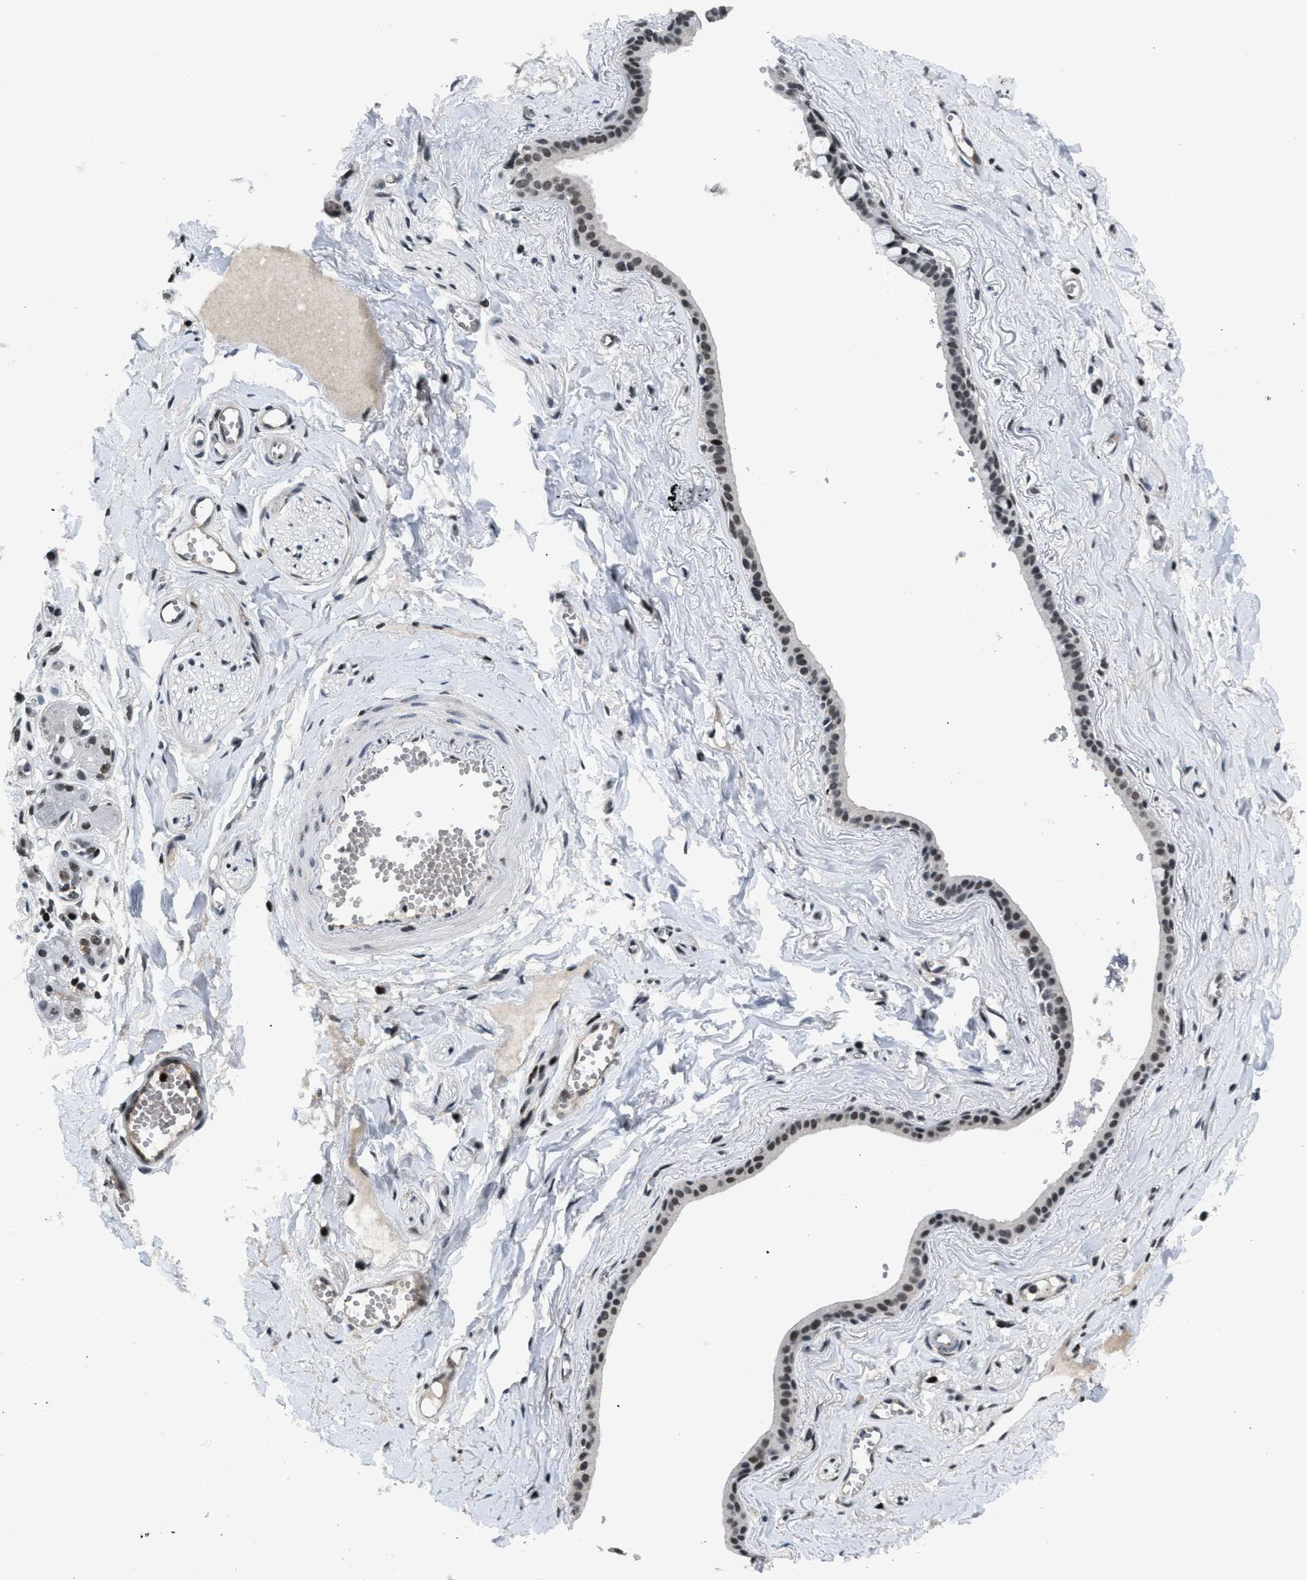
{"staining": {"intensity": "moderate", "quantity": "25%-75%", "location": "nuclear"}, "tissue": "adipose tissue", "cell_type": "Adipocytes", "image_type": "normal", "snomed": [{"axis": "morphology", "description": "Normal tissue, NOS"}, {"axis": "morphology", "description": "Inflammation, NOS"}, {"axis": "topography", "description": "Salivary gland"}, {"axis": "topography", "description": "Peripheral nerve tissue"}], "caption": "This is a photomicrograph of immunohistochemistry staining of unremarkable adipose tissue, which shows moderate positivity in the nuclear of adipocytes.", "gene": "SMARCB1", "patient": {"sex": "female", "age": 75}}